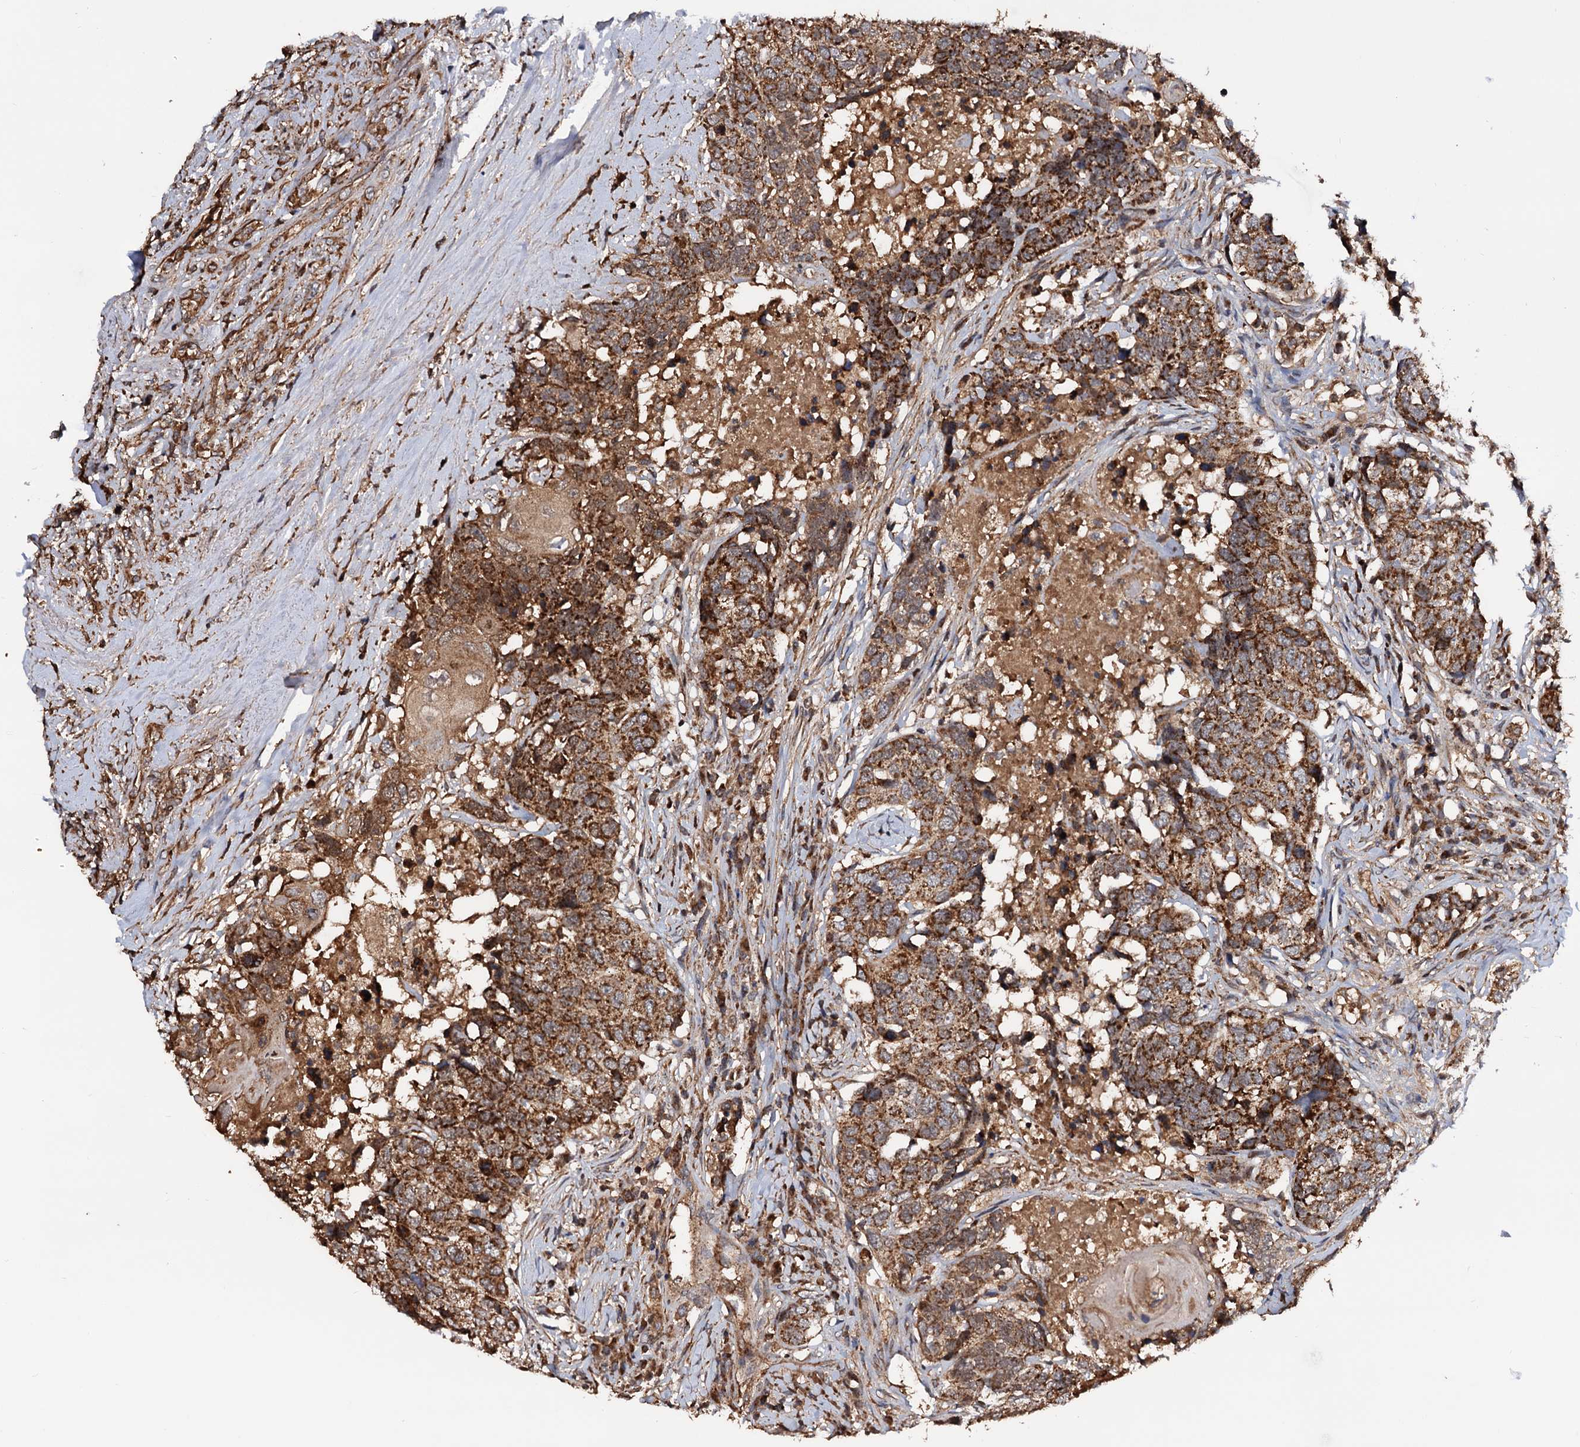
{"staining": {"intensity": "strong", "quantity": ">75%", "location": "cytoplasmic/membranous"}, "tissue": "head and neck cancer", "cell_type": "Tumor cells", "image_type": "cancer", "snomed": [{"axis": "morphology", "description": "Squamous cell carcinoma, NOS"}, {"axis": "topography", "description": "Head-Neck"}], "caption": "Human head and neck cancer (squamous cell carcinoma) stained for a protein (brown) shows strong cytoplasmic/membranous positive positivity in approximately >75% of tumor cells.", "gene": "MRPL42", "patient": {"sex": "male", "age": 66}}